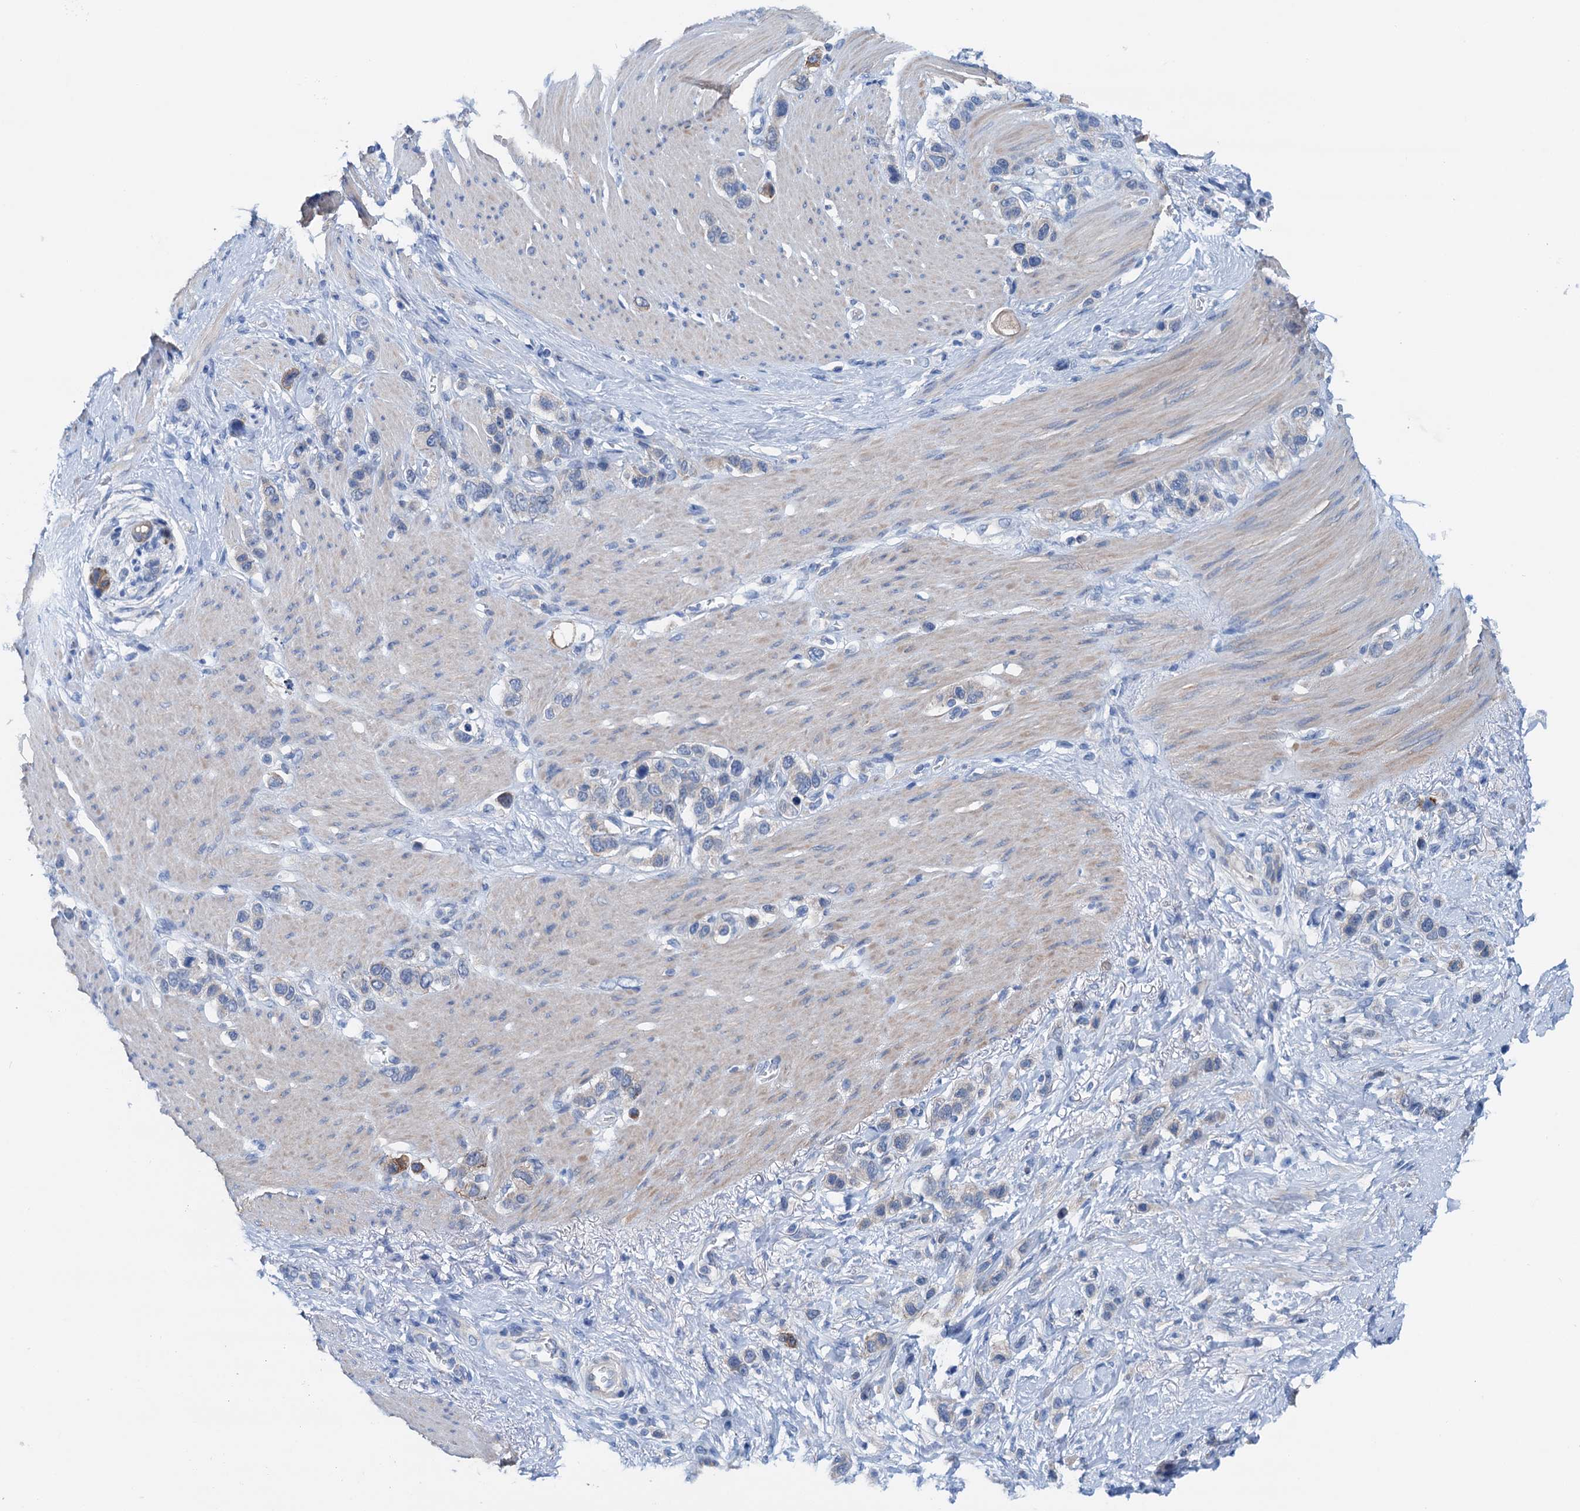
{"staining": {"intensity": "negative", "quantity": "none", "location": "none"}, "tissue": "stomach cancer", "cell_type": "Tumor cells", "image_type": "cancer", "snomed": [{"axis": "morphology", "description": "Adenocarcinoma, NOS"}, {"axis": "morphology", "description": "Adenocarcinoma, High grade"}, {"axis": "topography", "description": "Stomach, upper"}, {"axis": "topography", "description": "Stomach, lower"}], "caption": "Micrograph shows no significant protein positivity in tumor cells of stomach cancer (adenocarcinoma).", "gene": "KNDC1", "patient": {"sex": "female", "age": 65}}